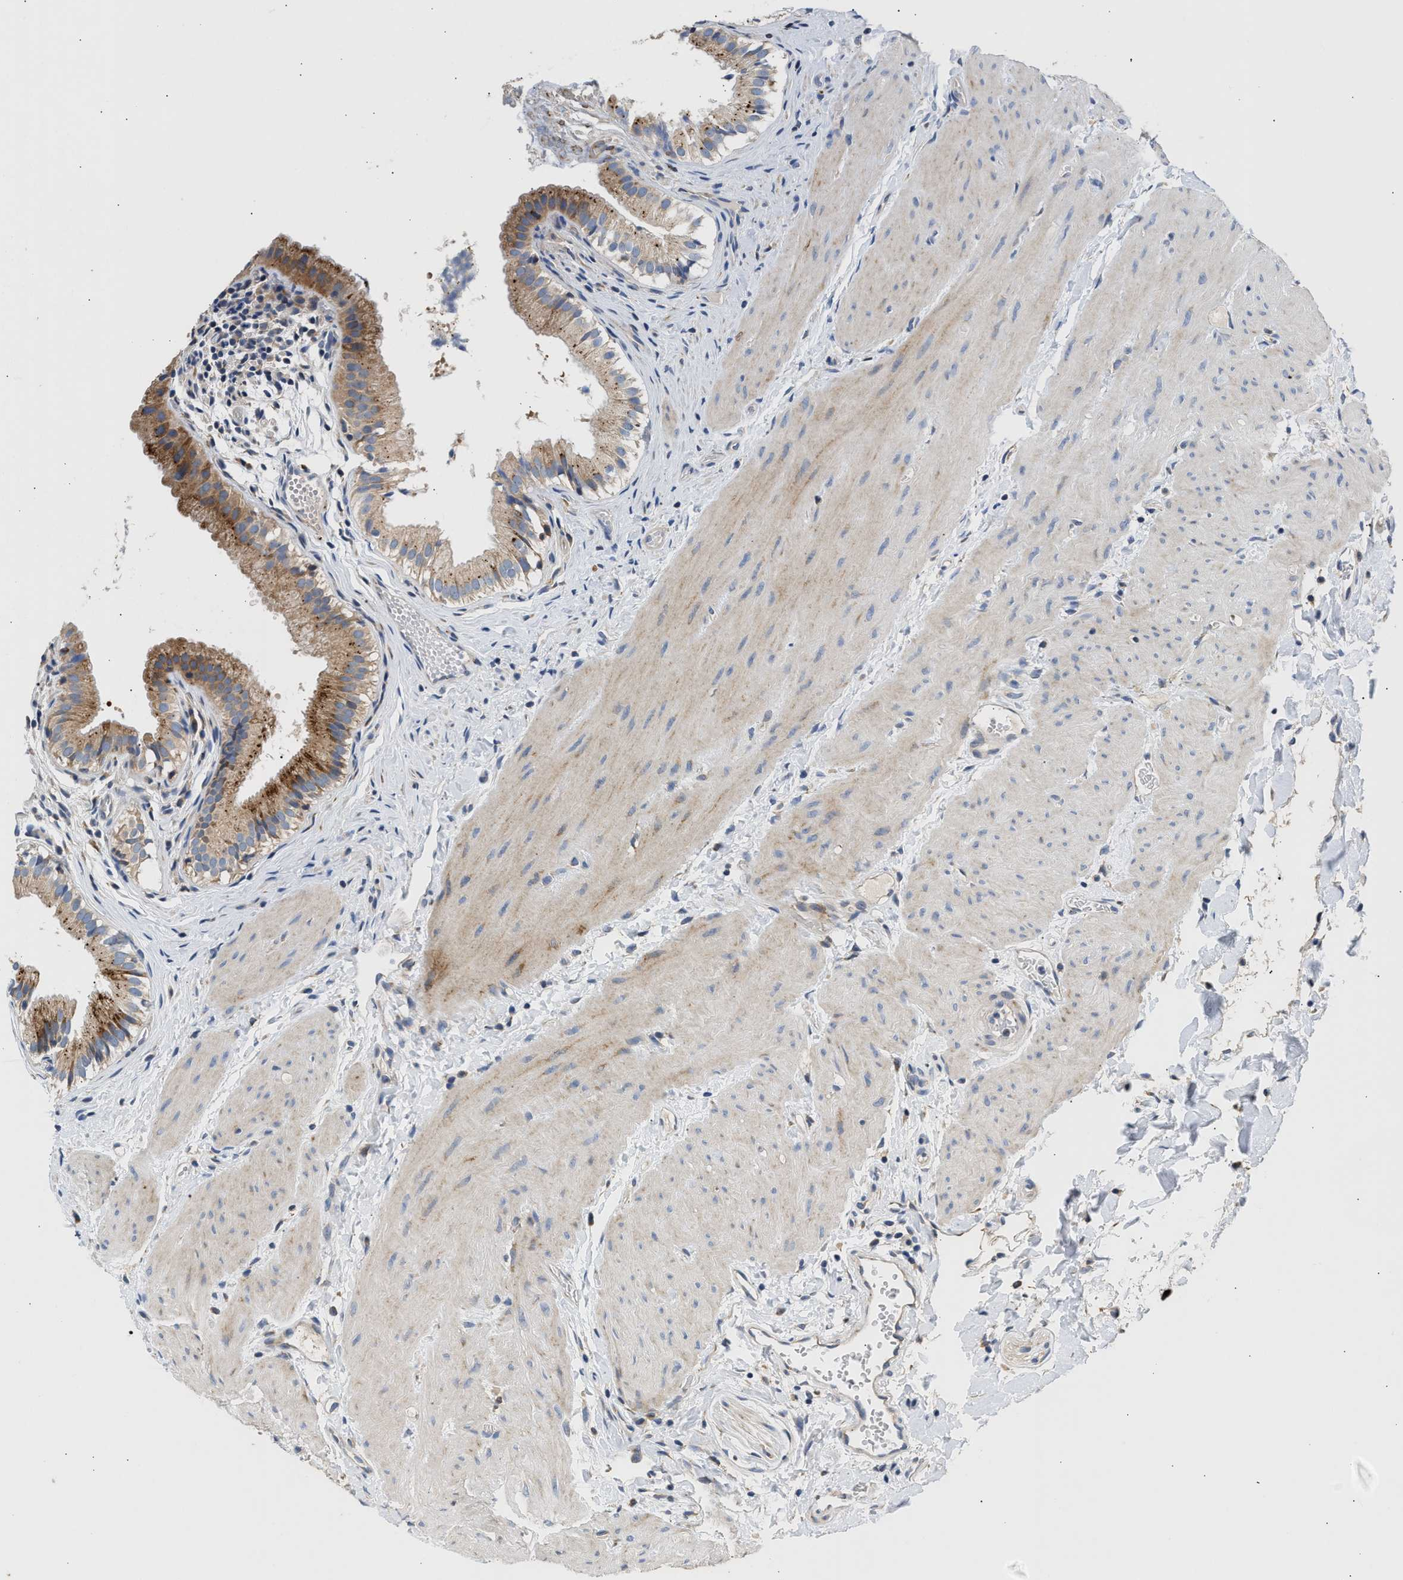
{"staining": {"intensity": "strong", "quantity": ">75%", "location": "cytoplasmic/membranous"}, "tissue": "gallbladder", "cell_type": "Glandular cells", "image_type": "normal", "snomed": [{"axis": "morphology", "description": "Normal tissue, NOS"}, {"axis": "topography", "description": "Gallbladder"}], "caption": "Immunohistochemical staining of unremarkable gallbladder demonstrates >75% levels of strong cytoplasmic/membranous protein staining in approximately >75% of glandular cells.", "gene": "AMZ1", "patient": {"sex": "female", "age": 26}}